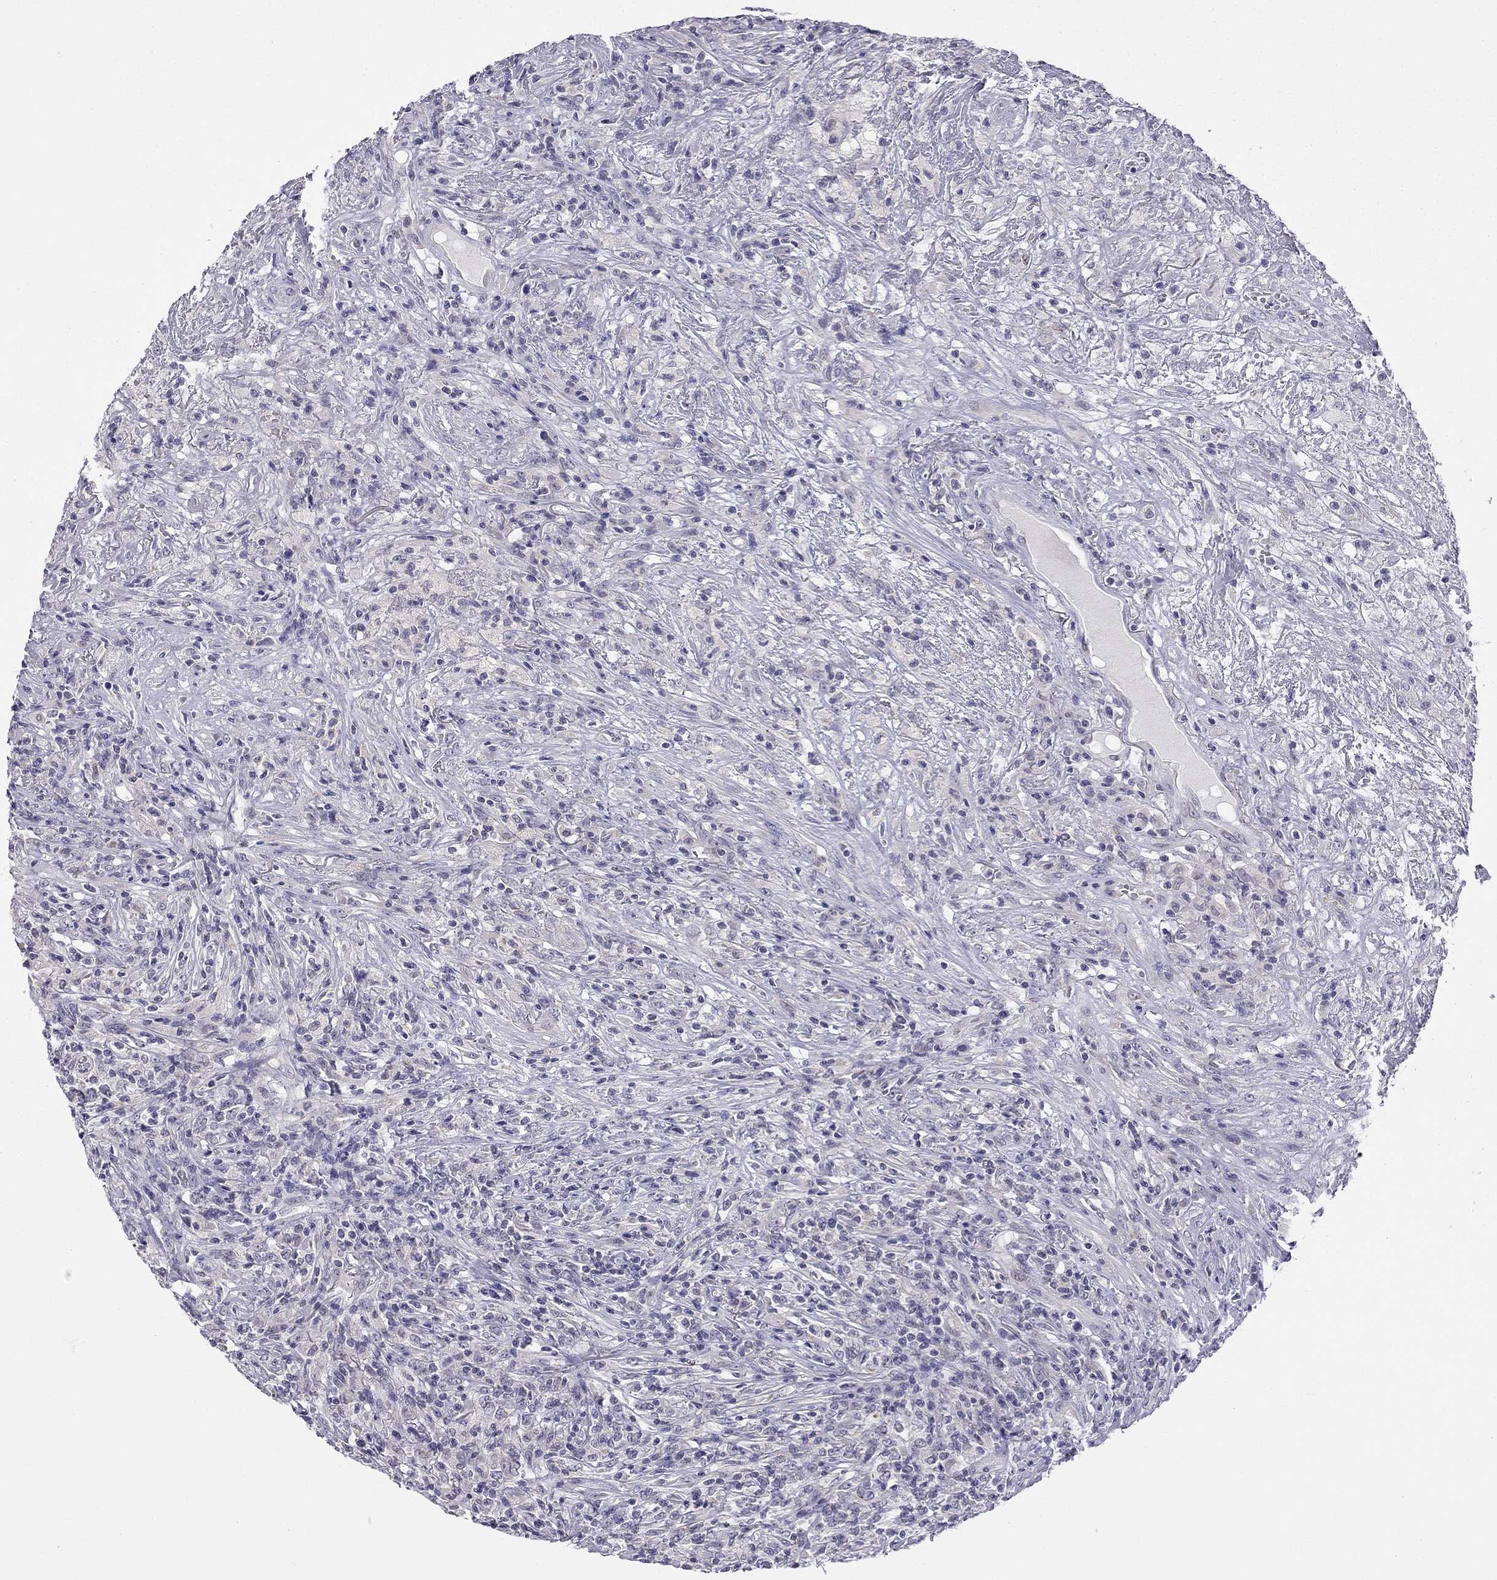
{"staining": {"intensity": "negative", "quantity": "none", "location": "none"}, "tissue": "lymphoma", "cell_type": "Tumor cells", "image_type": "cancer", "snomed": [{"axis": "morphology", "description": "Malignant lymphoma, non-Hodgkin's type, High grade"}, {"axis": "topography", "description": "Lung"}], "caption": "Tumor cells are negative for brown protein staining in malignant lymphoma, non-Hodgkin's type (high-grade).", "gene": "C5orf49", "patient": {"sex": "male", "age": 79}}